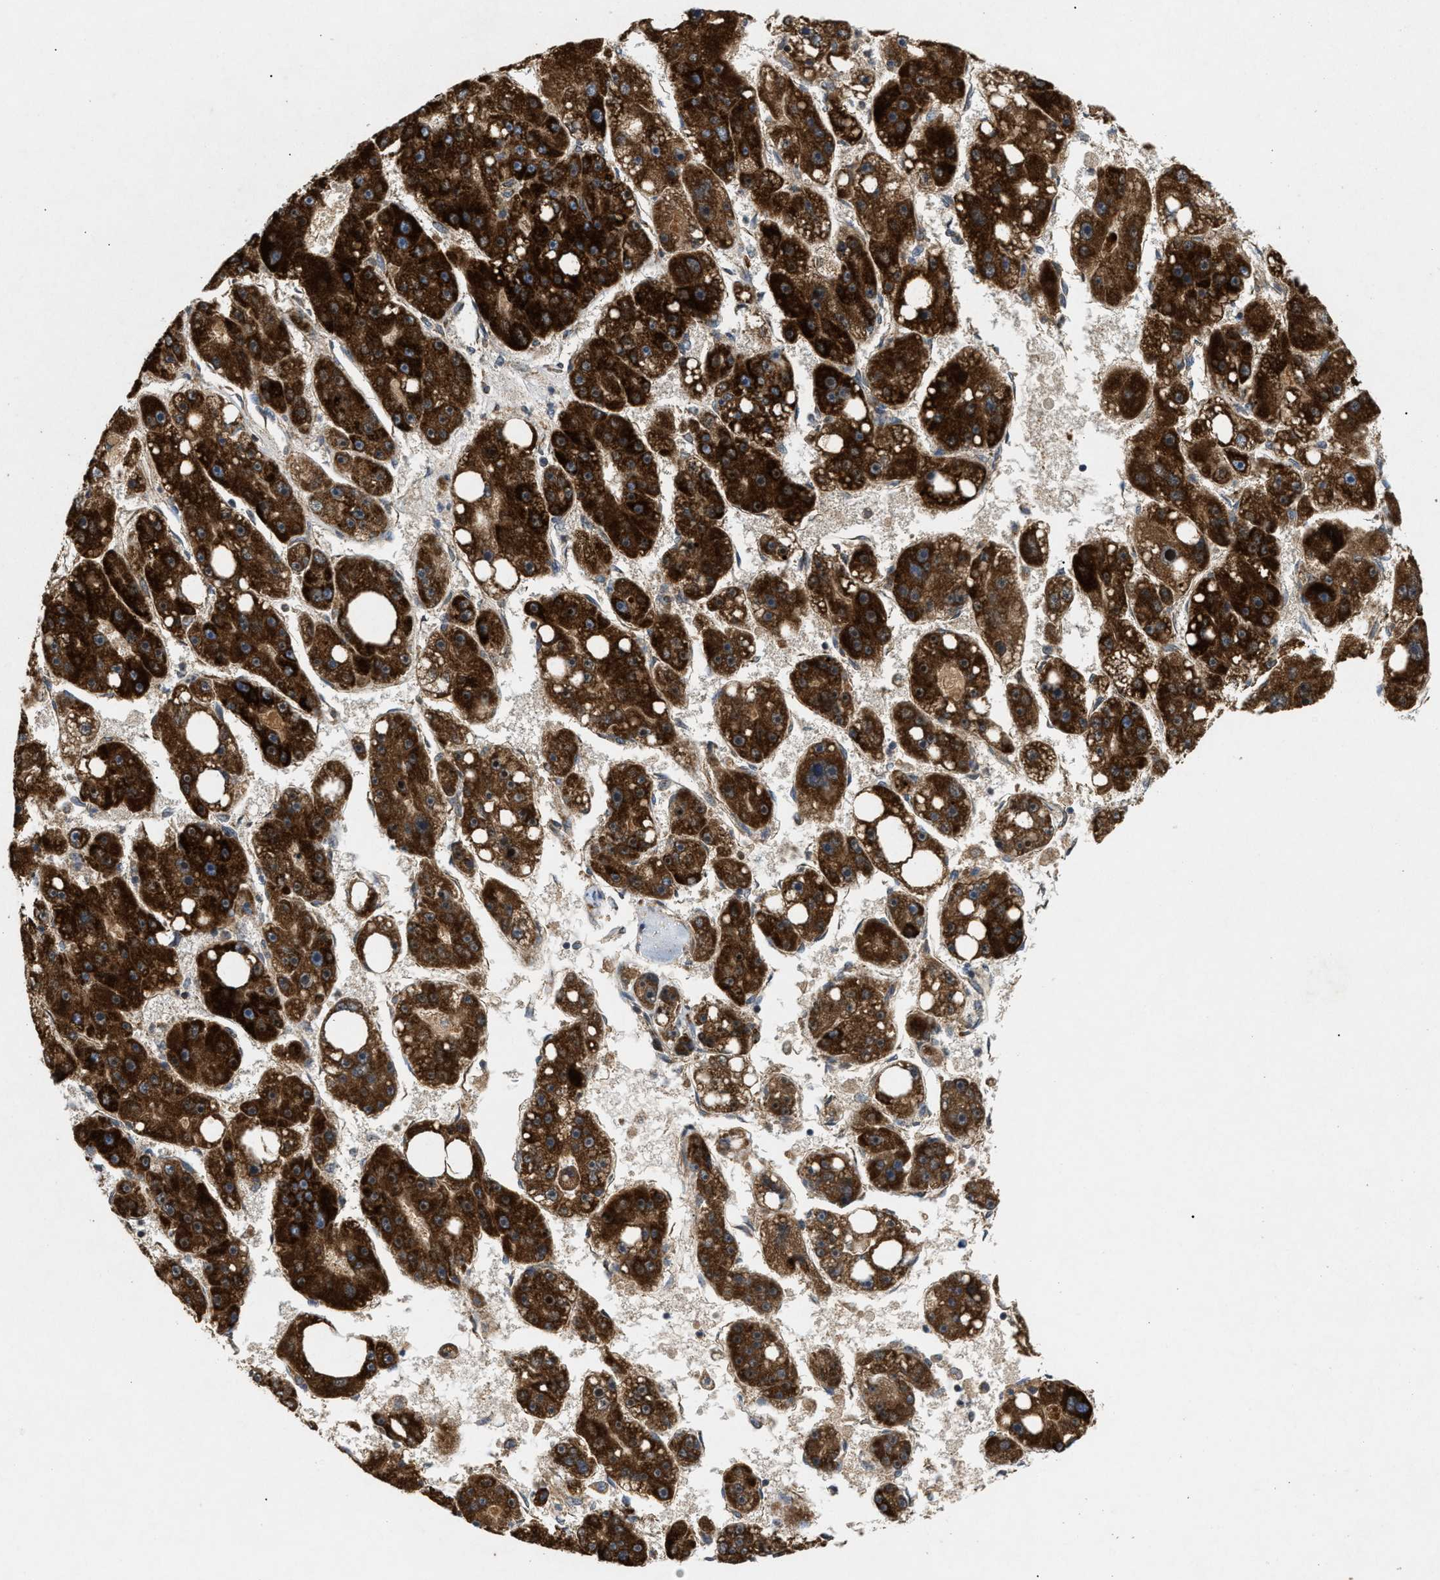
{"staining": {"intensity": "strong", "quantity": ">75%", "location": "cytoplasmic/membranous"}, "tissue": "liver cancer", "cell_type": "Tumor cells", "image_type": "cancer", "snomed": [{"axis": "morphology", "description": "Carcinoma, Hepatocellular, NOS"}, {"axis": "topography", "description": "Liver"}], "caption": "This is a micrograph of immunohistochemistry staining of liver hepatocellular carcinoma, which shows strong staining in the cytoplasmic/membranous of tumor cells.", "gene": "TACO1", "patient": {"sex": "female", "age": 61}}